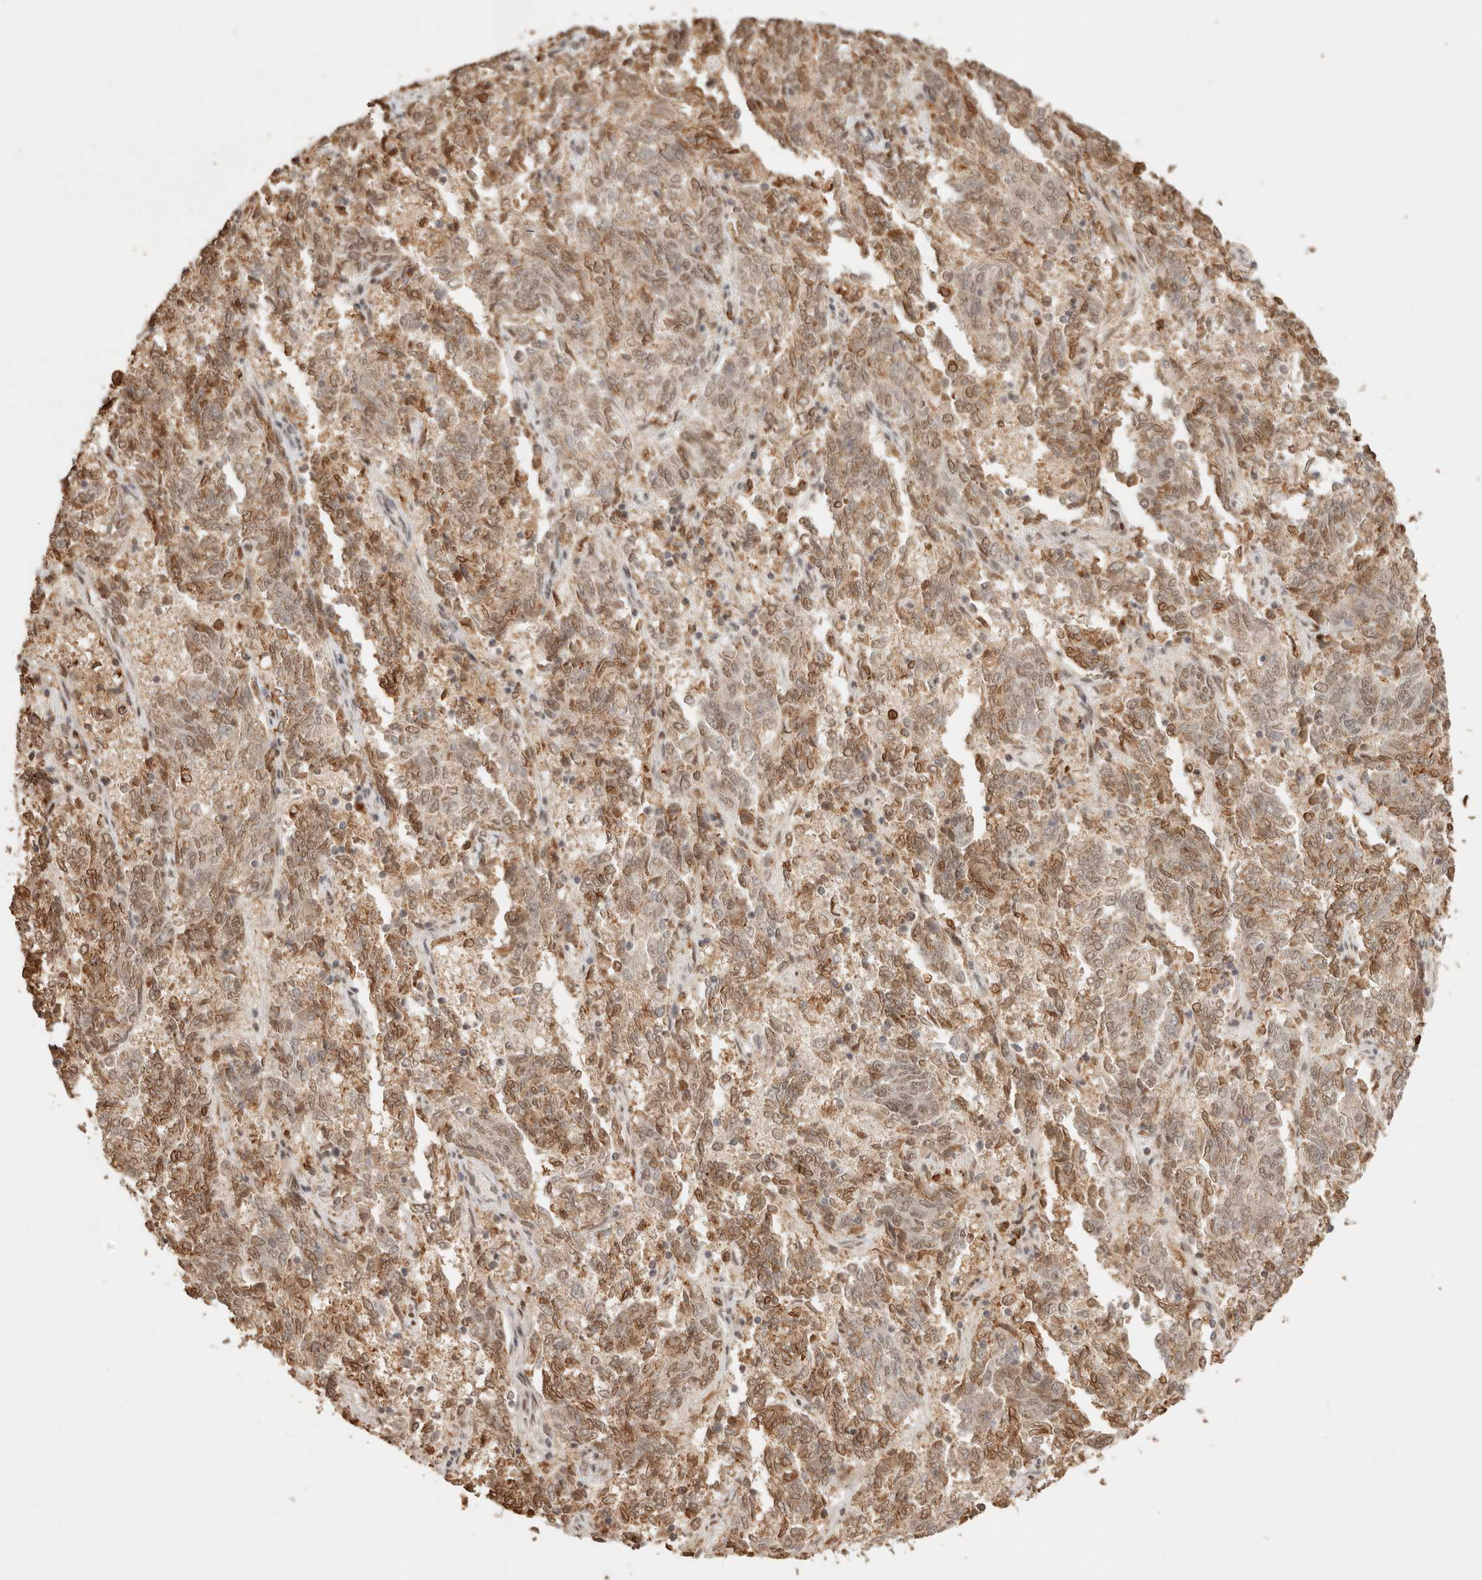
{"staining": {"intensity": "moderate", "quantity": ">75%", "location": "nuclear"}, "tissue": "endometrial cancer", "cell_type": "Tumor cells", "image_type": "cancer", "snomed": [{"axis": "morphology", "description": "Adenocarcinoma, NOS"}, {"axis": "topography", "description": "Endometrium"}], "caption": "A photomicrograph of human endometrial cancer stained for a protein displays moderate nuclear brown staining in tumor cells. (brown staining indicates protein expression, while blue staining denotes nuclei).", "gene": "NPAS2", "patient": {"sex": "female", "age": 80}}